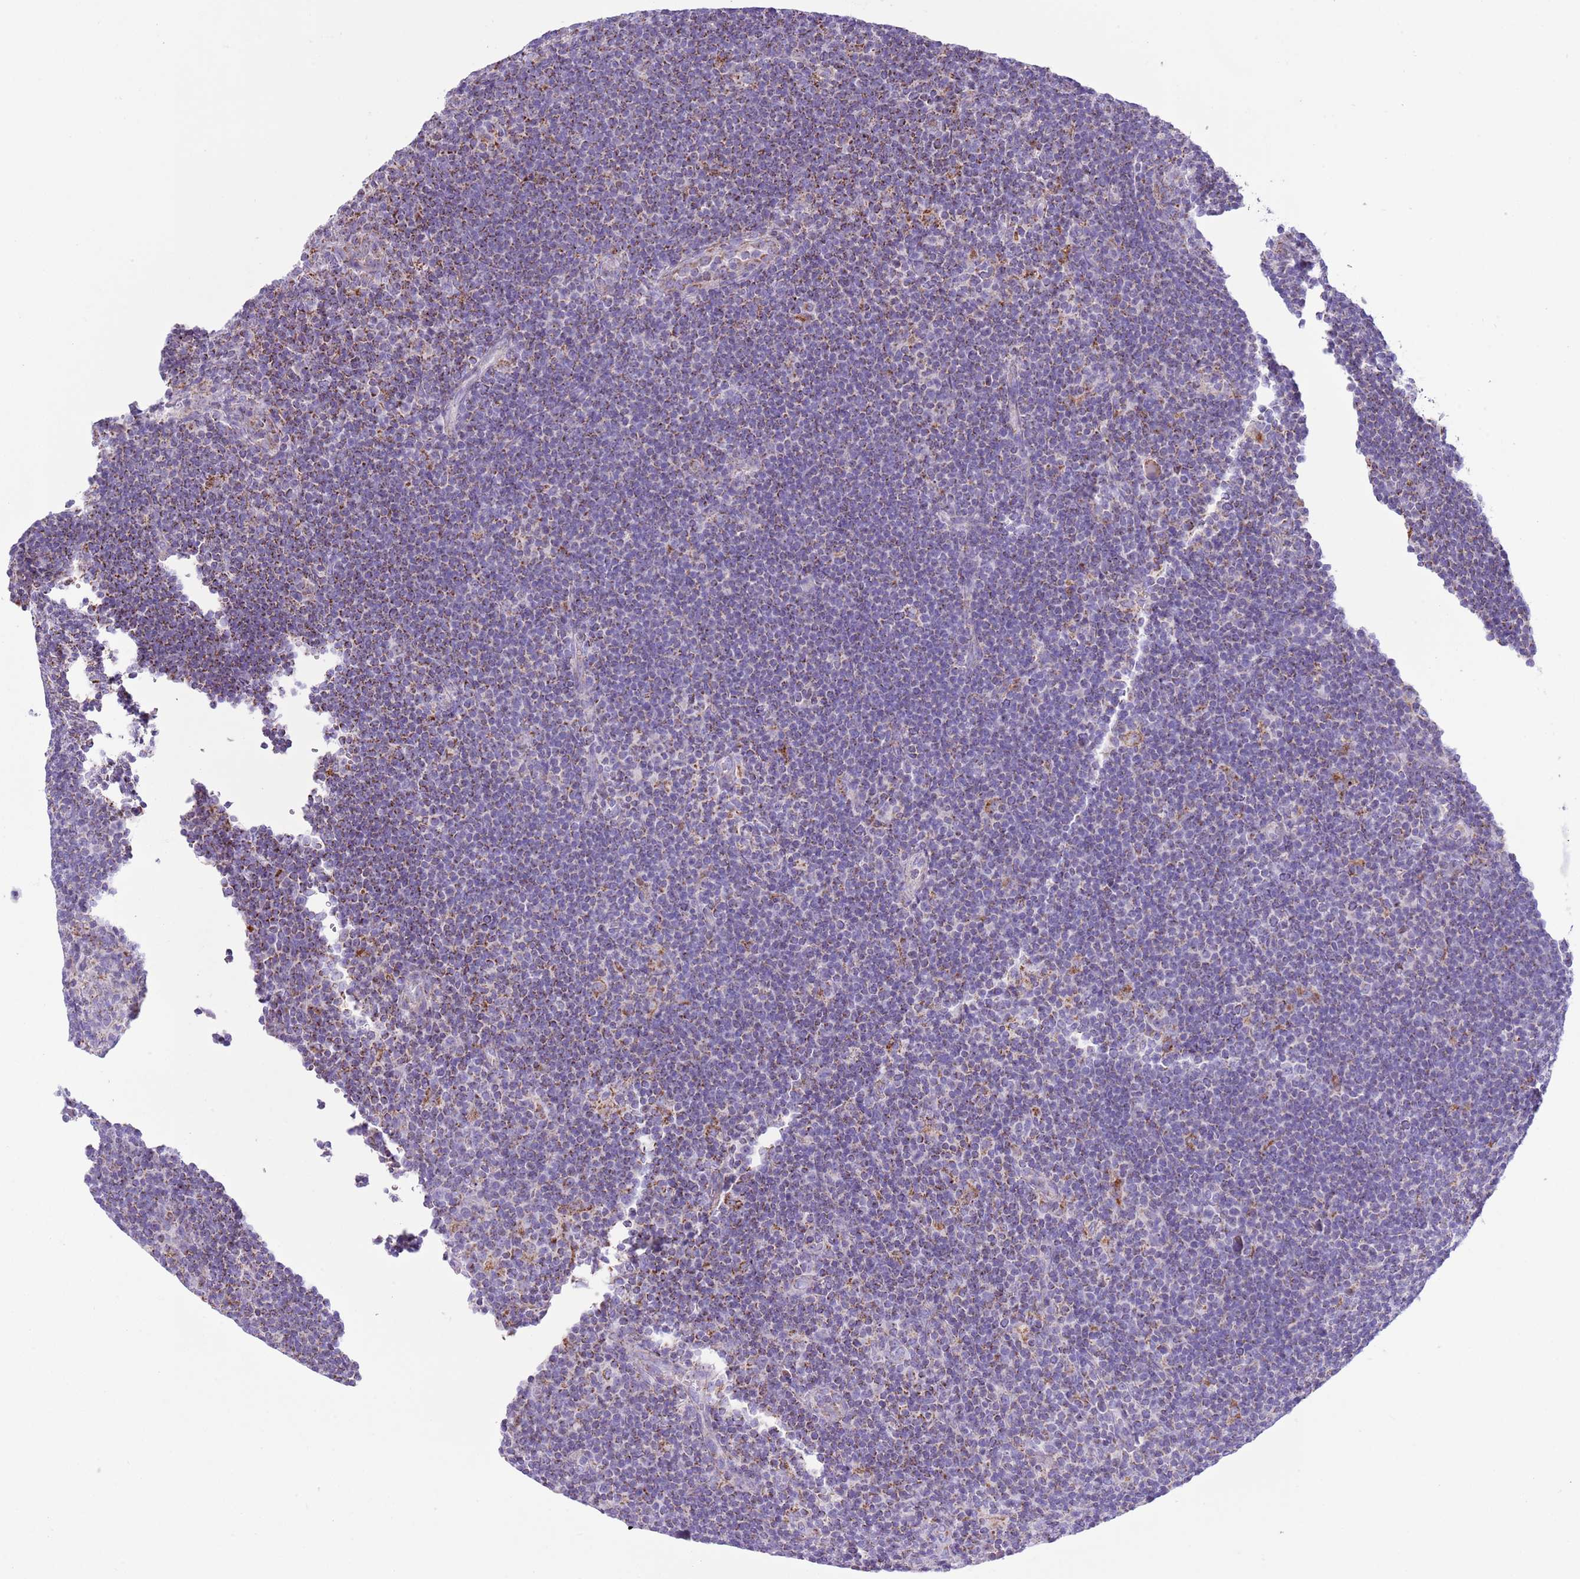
{"staining": {"intensity": "moderate", "quantity": ">75%", "location": "cytoplasmic/membranous"}, "tissue": "lymphoma", "cell_type": "Tumor cells", "image_type": "cancer", "snomed": [{"axis": "morphology", "description": "Hodgkin's disease, NOS"}, {"axis": "topography", "description": "Lymph node"}], "caption": "Moderate cytoplasmic/membranous expression for a protein is identified in about >75% of tumor cells of lymphoma using immunohistochemistry.", "gene": "ATP6V1B1", "patient": {"sex": "female", "age": 57}}